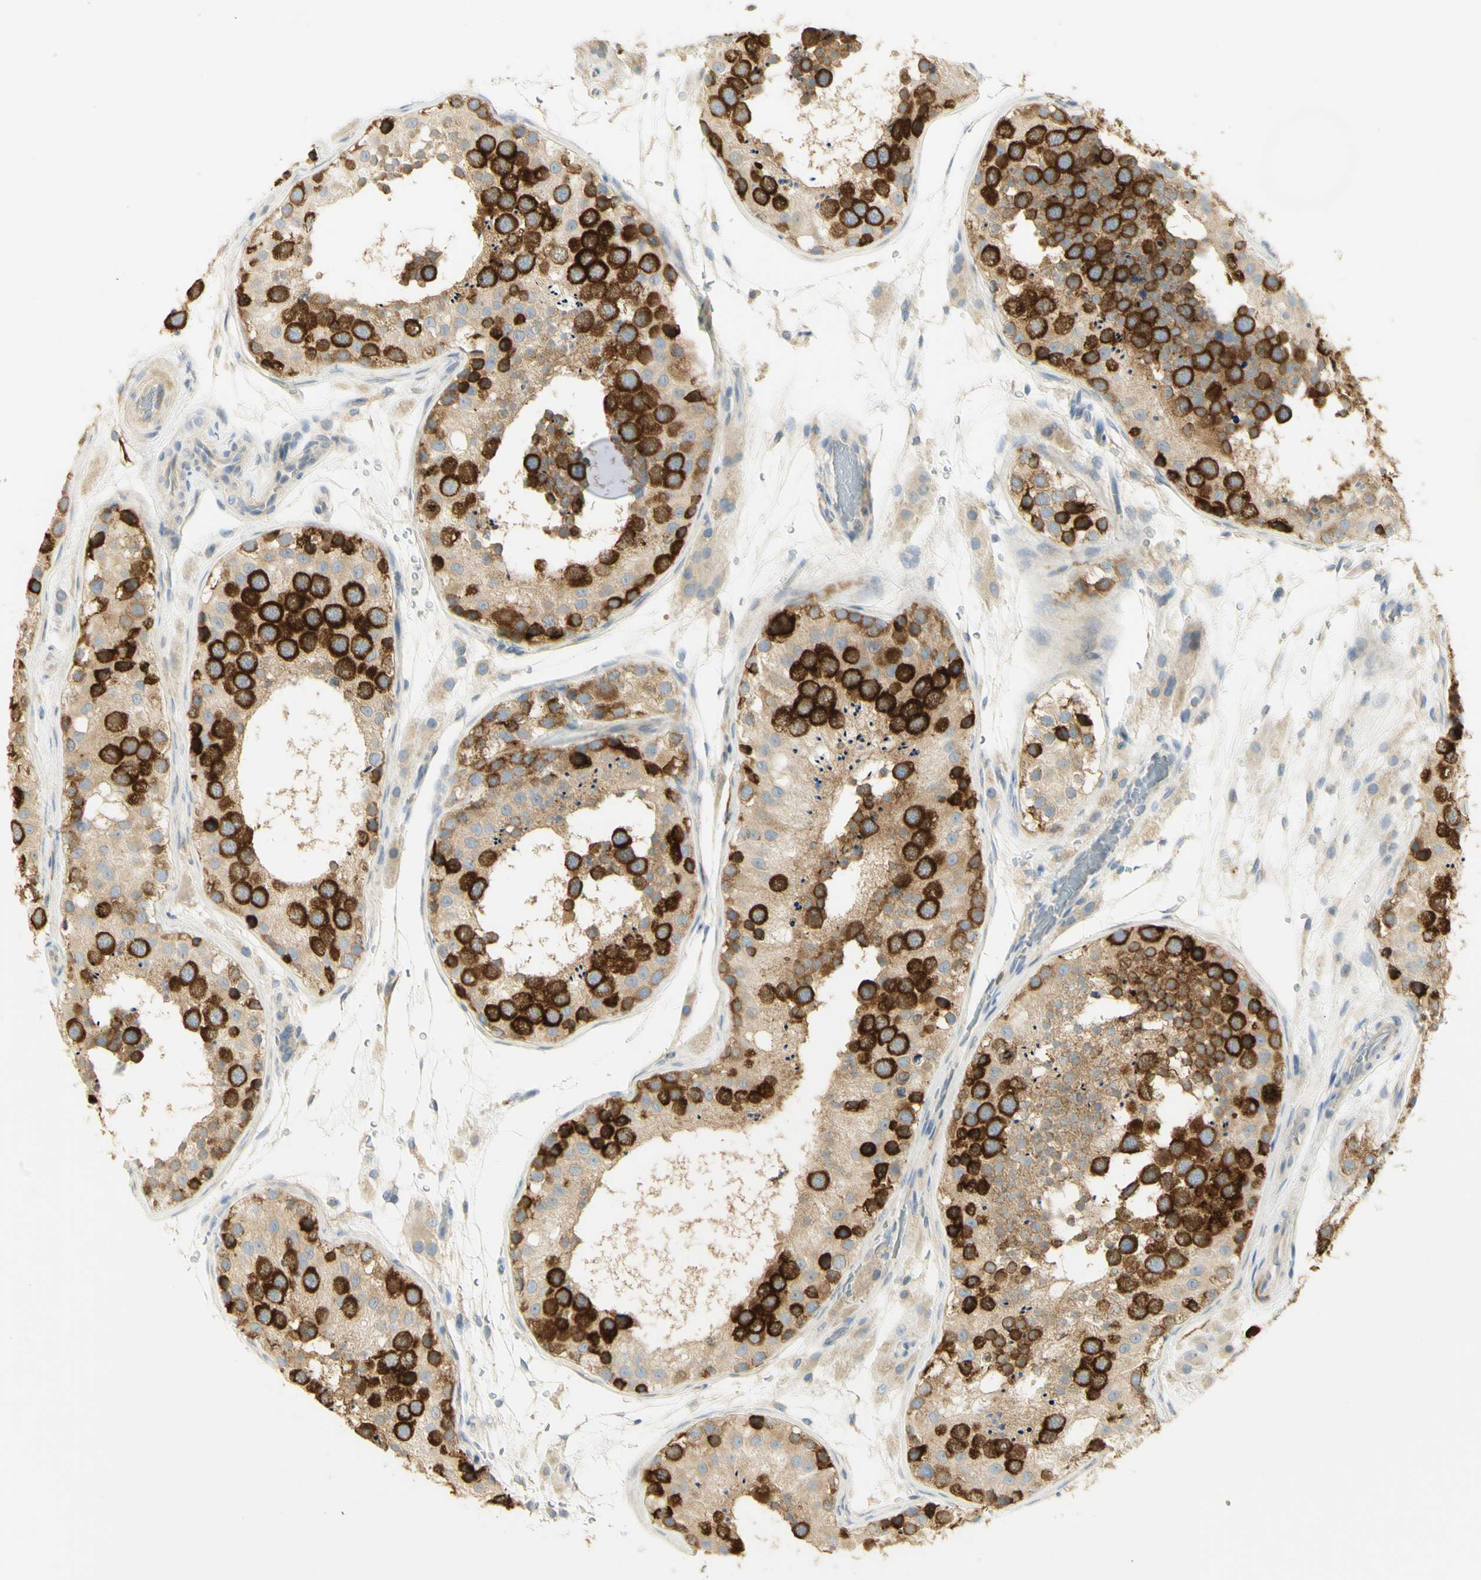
{"staining": {"intensity": "strong", "quantity": "25%-75%", "location": "cytoplasmic/membranous"}, "tissue": "testis", "cell_type": "Cells in seminiferous ducts", "image_type": "normal", "snomed": [{"axis": "morphology", "description": "Normal tissue, NOS"}, {"axis": "topography", "description": "Testis"}], "caption": "Strong cytoplasmic/membranous expression for a protein is seen in about 25%-75% of cells in seminiferous ducts of normal testis using IHC.", "gene": "KIF11", "patient": {"sex": "male", "age": 26}}